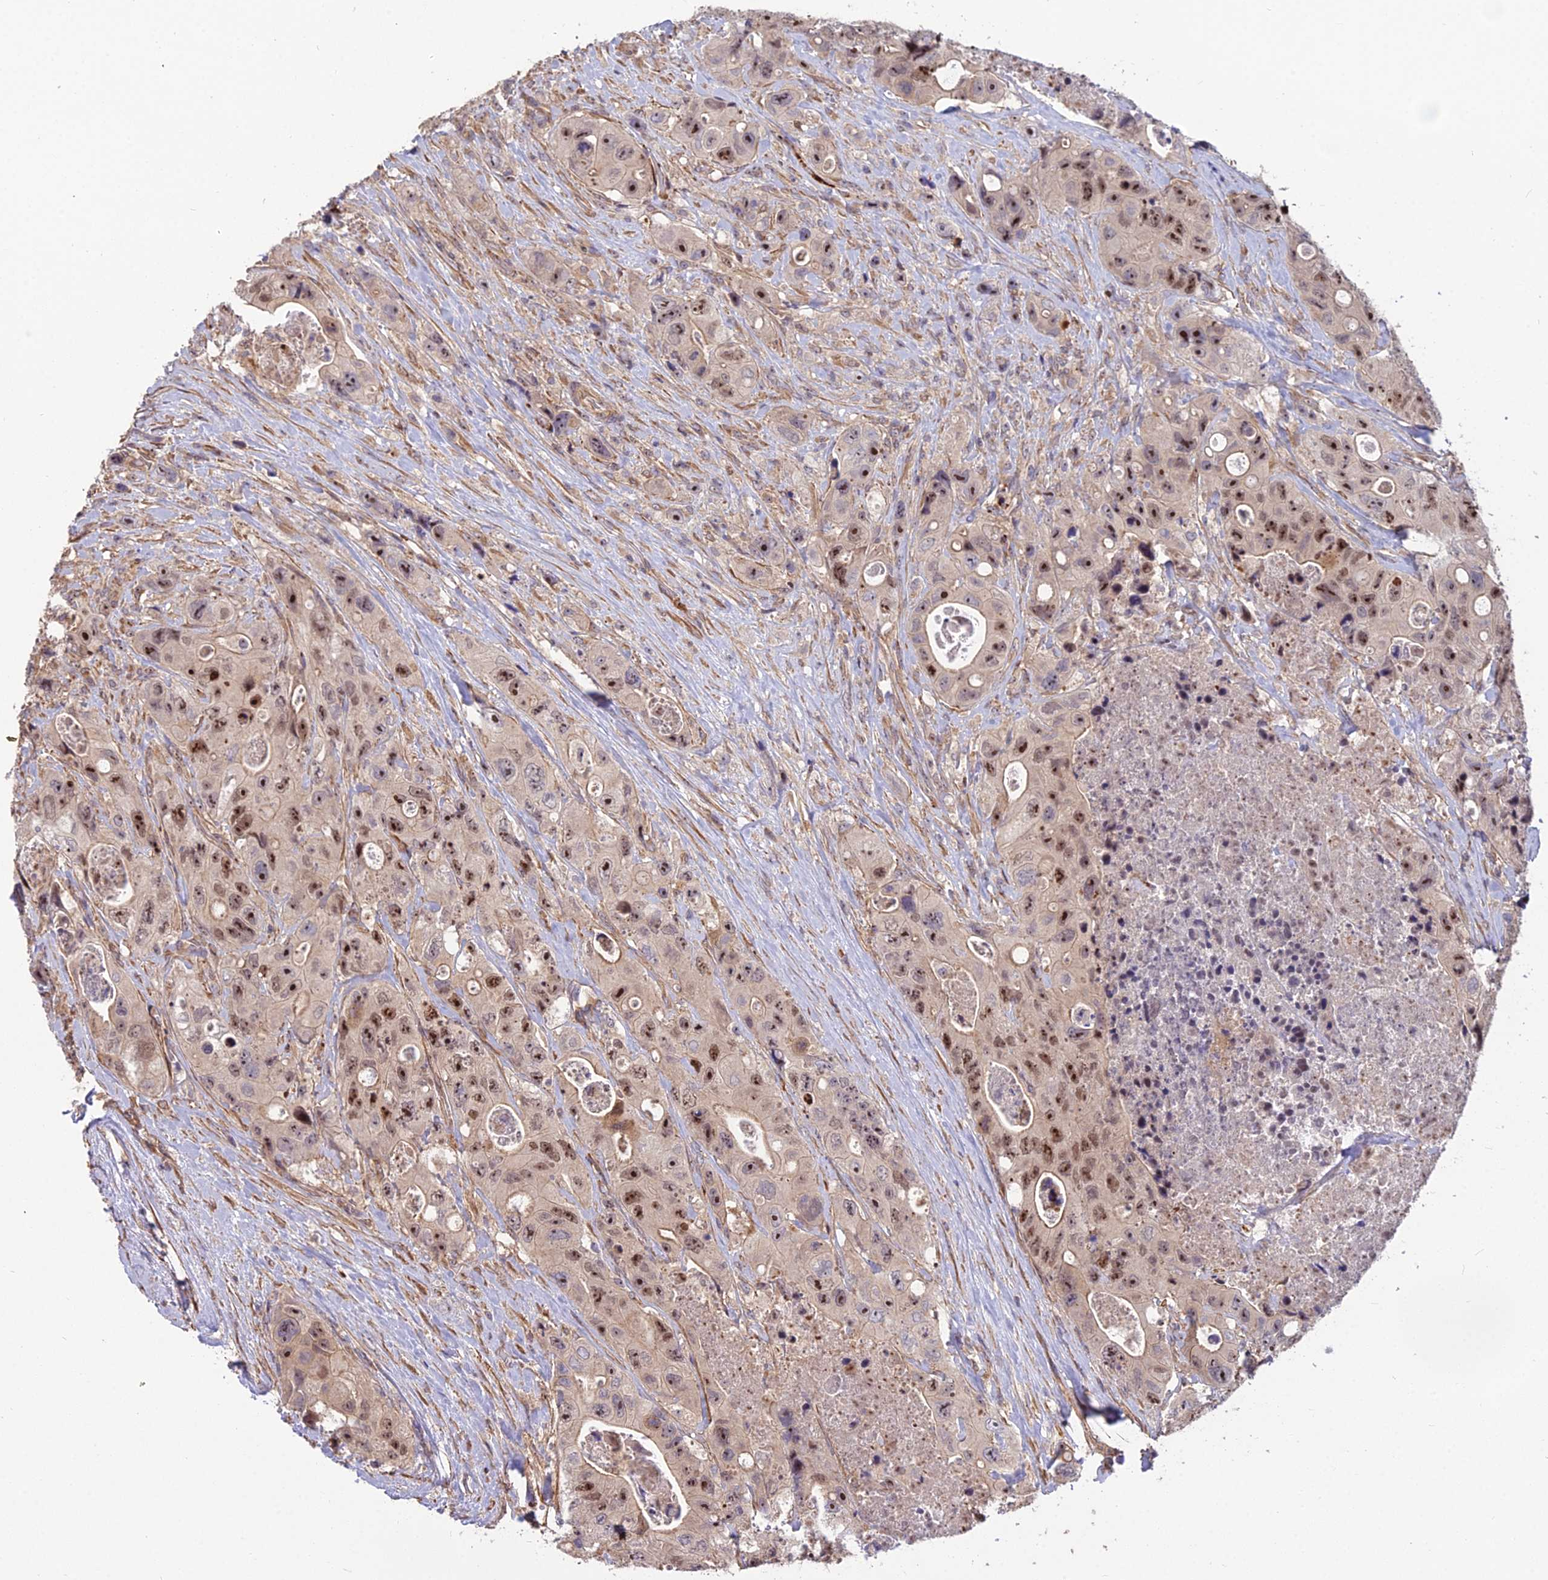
{"staining": {"intensity": "moderate", "quantity": ">75%", "location": "nuclear"}, "tissue": "colorectal cancer", "cell_type": "Tumor cells", "image_type": "cancer", "snomed": [{"axis": "morphology", "description": "Adenocarcinoma, NOS"}, {"axis": "topography", "description": "Colon"}], "caption": "Colorectal cancer was stained to show a protein in brown. There is medium levels of moderate nuclear positivity in approximately >75% of tumor cells.", "gene": "TCEA3", "patient": {"sex": "female", "age": 46}}